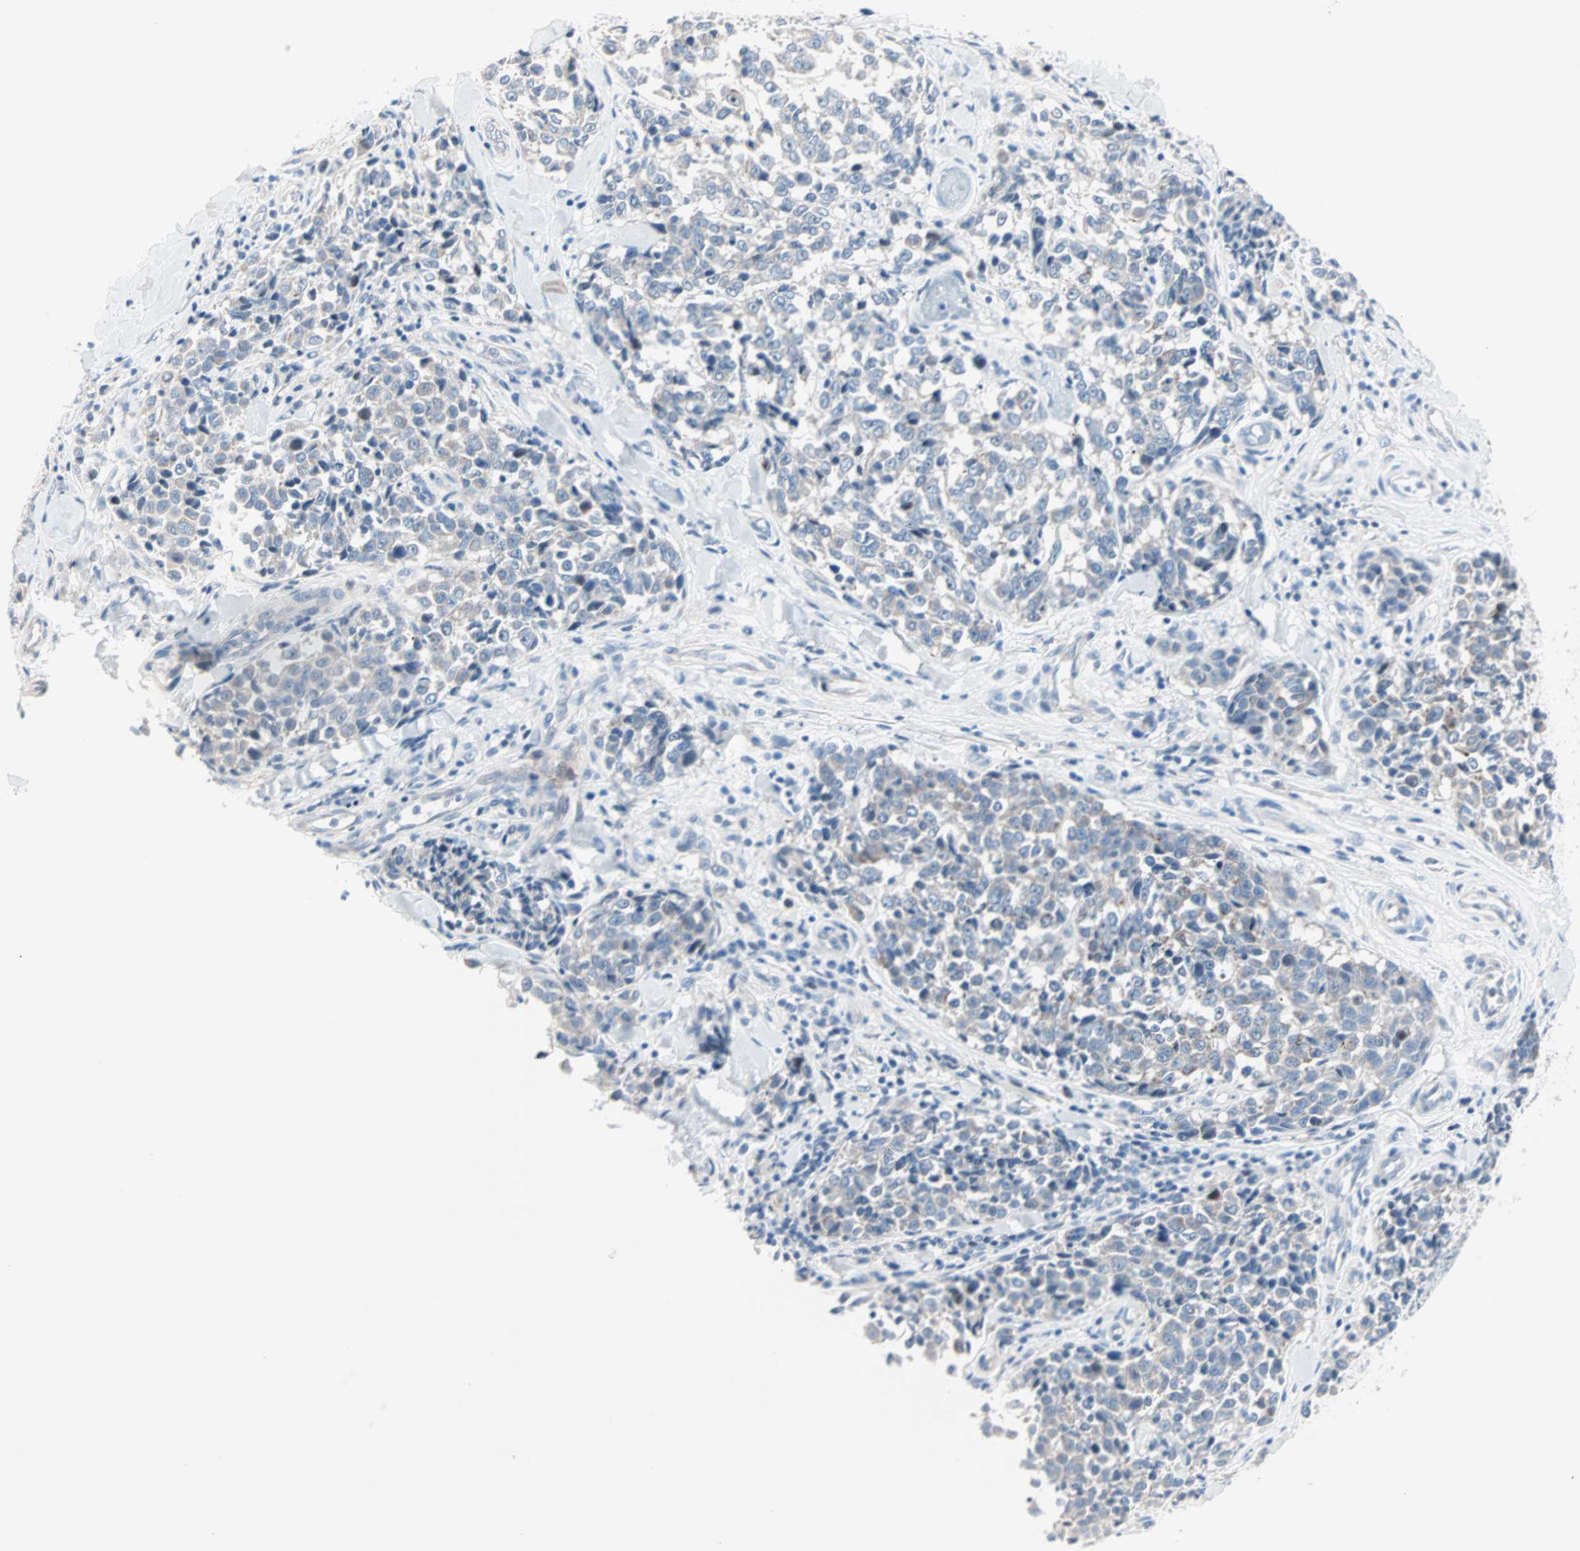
{"staining": {"intensity": "negative", "quantity": "none", "location": "none"}, "tissue": "melanoma", "cell_type": "Tumor cells", "image_type": "cancer", "snomed": [{"axis": "morphology", "description": "Malignant melanoma, NOS"}, {"axis": "topography", "description": "Skin"}], "caption": "High magnification brightfield microscopy of melanoma stained with DAB (brown) and counterstained with hematoxylin (blue): tumor cells show no significant staining.", "gene": "NEFH", "patient": {"sex": "female", "age": 64}}